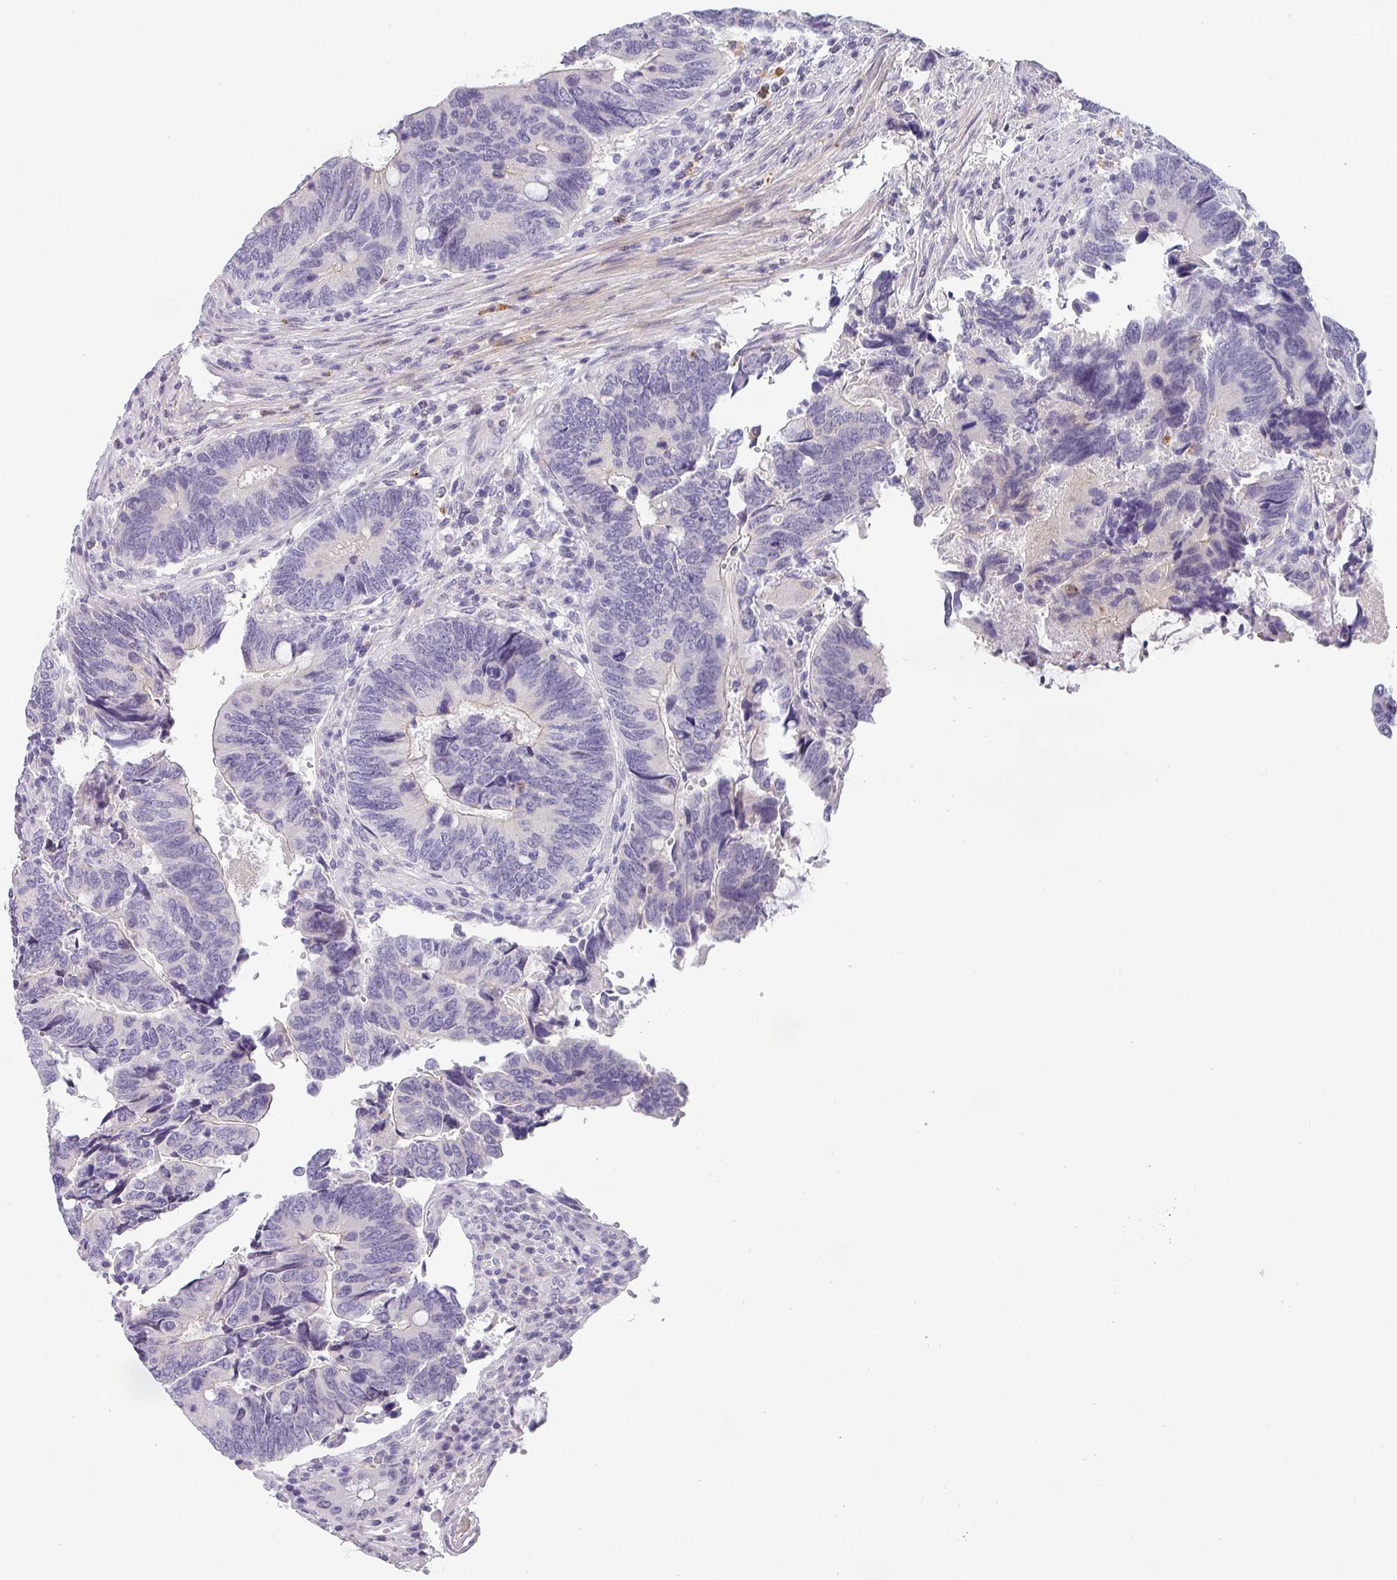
{"staining": {"intensity": "negative", "quantity": "none", "location": "none"}, "tissue": "colorectal cancer", "cell_type": "Tumor cells", "image_type": "cancer", "snomed": [{"axis": "morphology", "description": "Adenocarcinoma, NOS"}, {"axis": "topography", "description": "Colon"}], "caption": "Tumor cells are negative for brown protein staining in colorectal cancer (adenocarcinoma). Brightfield microscopy of IHC stained with DAB (brown) and hematoxylin (blue), captured at high magnification.", "gene": "BTLA", "patient": {"sex": "male", "age": 87}}